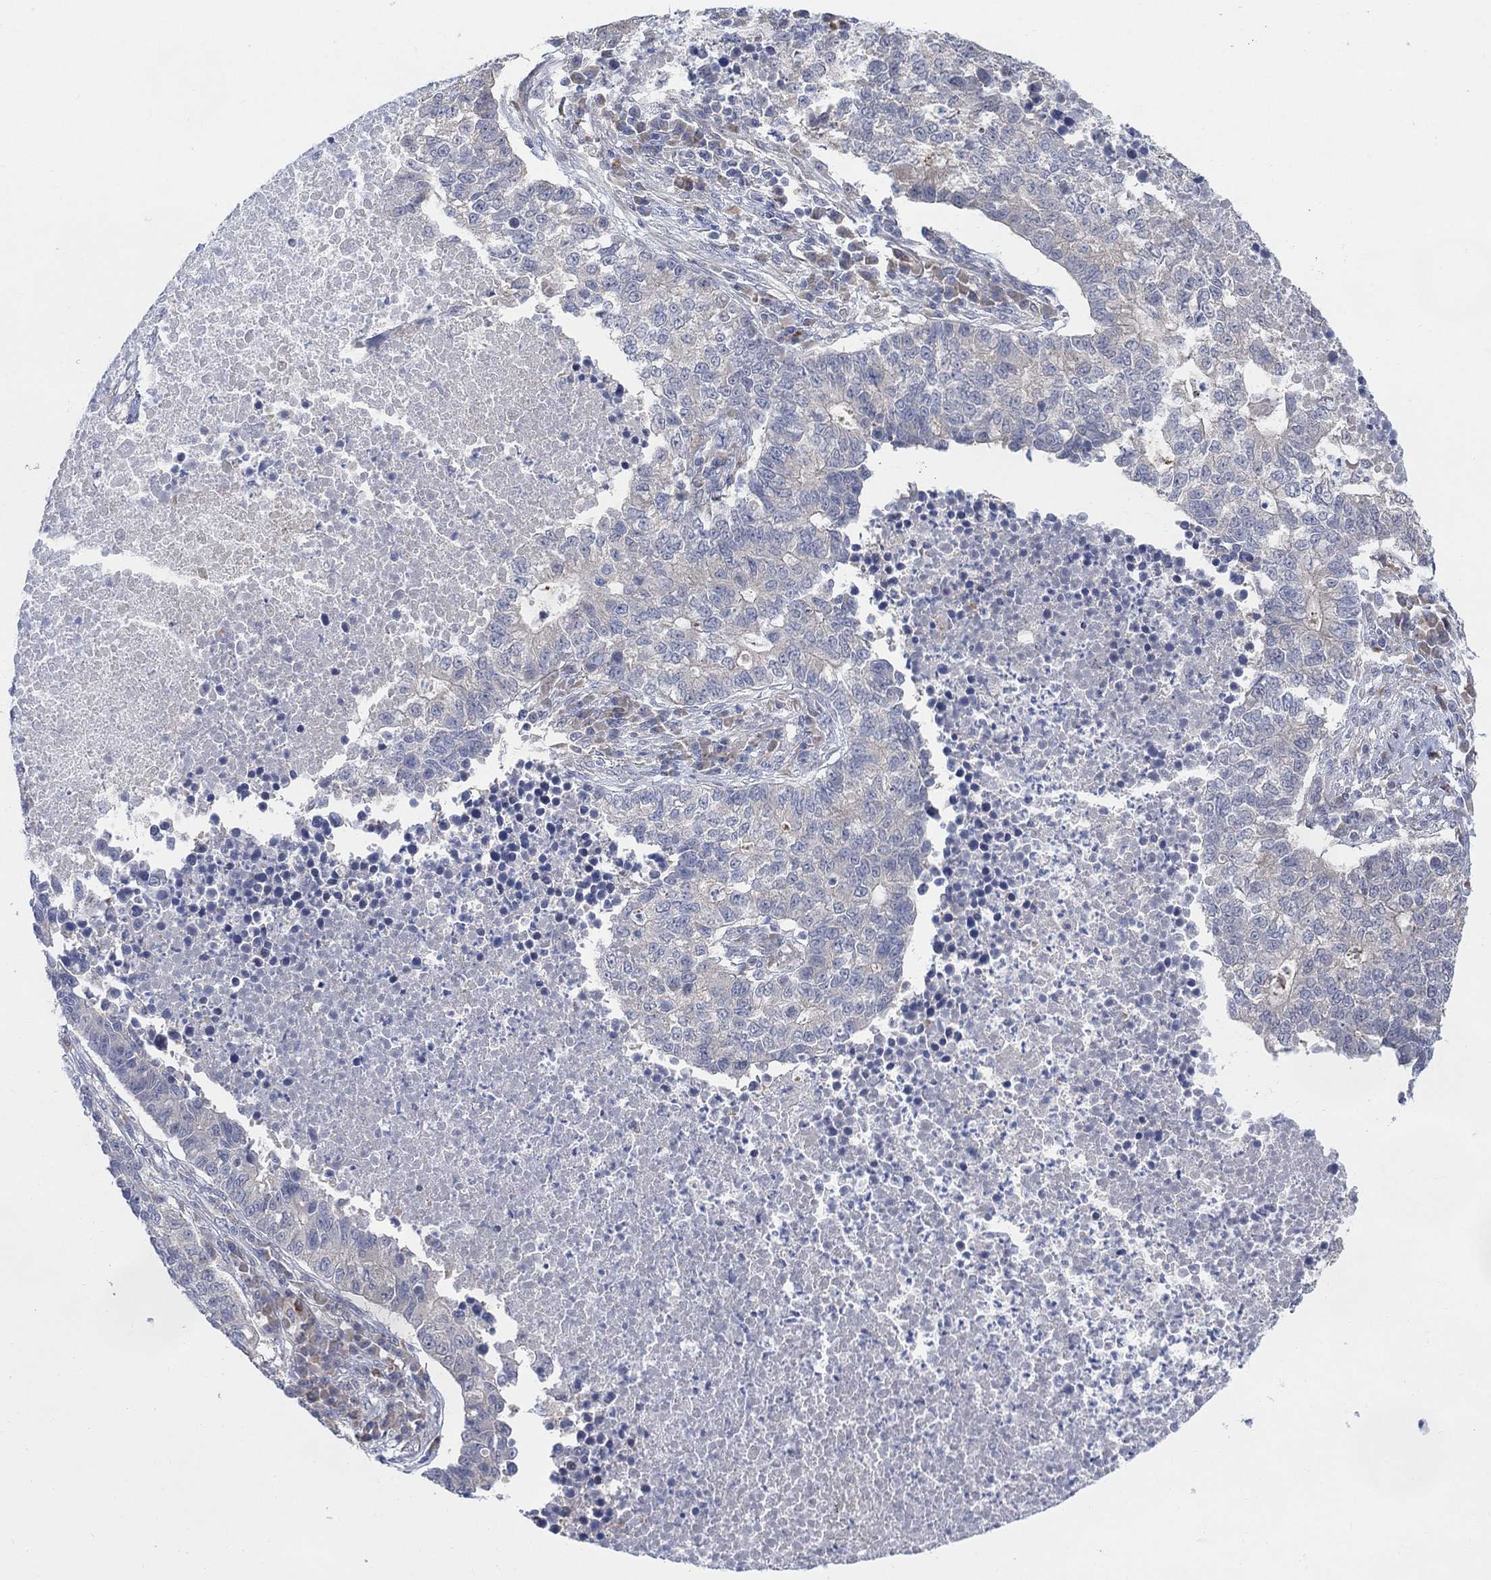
{"staining": {"intensity": "negative", "quantity": "none", "location": "none"}, "tissue": "lung cancer", "cell_type": "Tumor cells", "image_type": "cancer", "snomed": [{"axis": "morphology", "description": "Adenocarcinoma, NOS"}, {"axis": "topography", "description": "Lung"}], "caption": "This histopathology image is of lung adenocarcinoma stained with immunohistochemistry (IHC) to label a protein in brown with the nuclei are counter-stained blue. There is no expression in tumor cells.", "gene": "CNTF", "patient": {"sex": "male", "age": 57}}